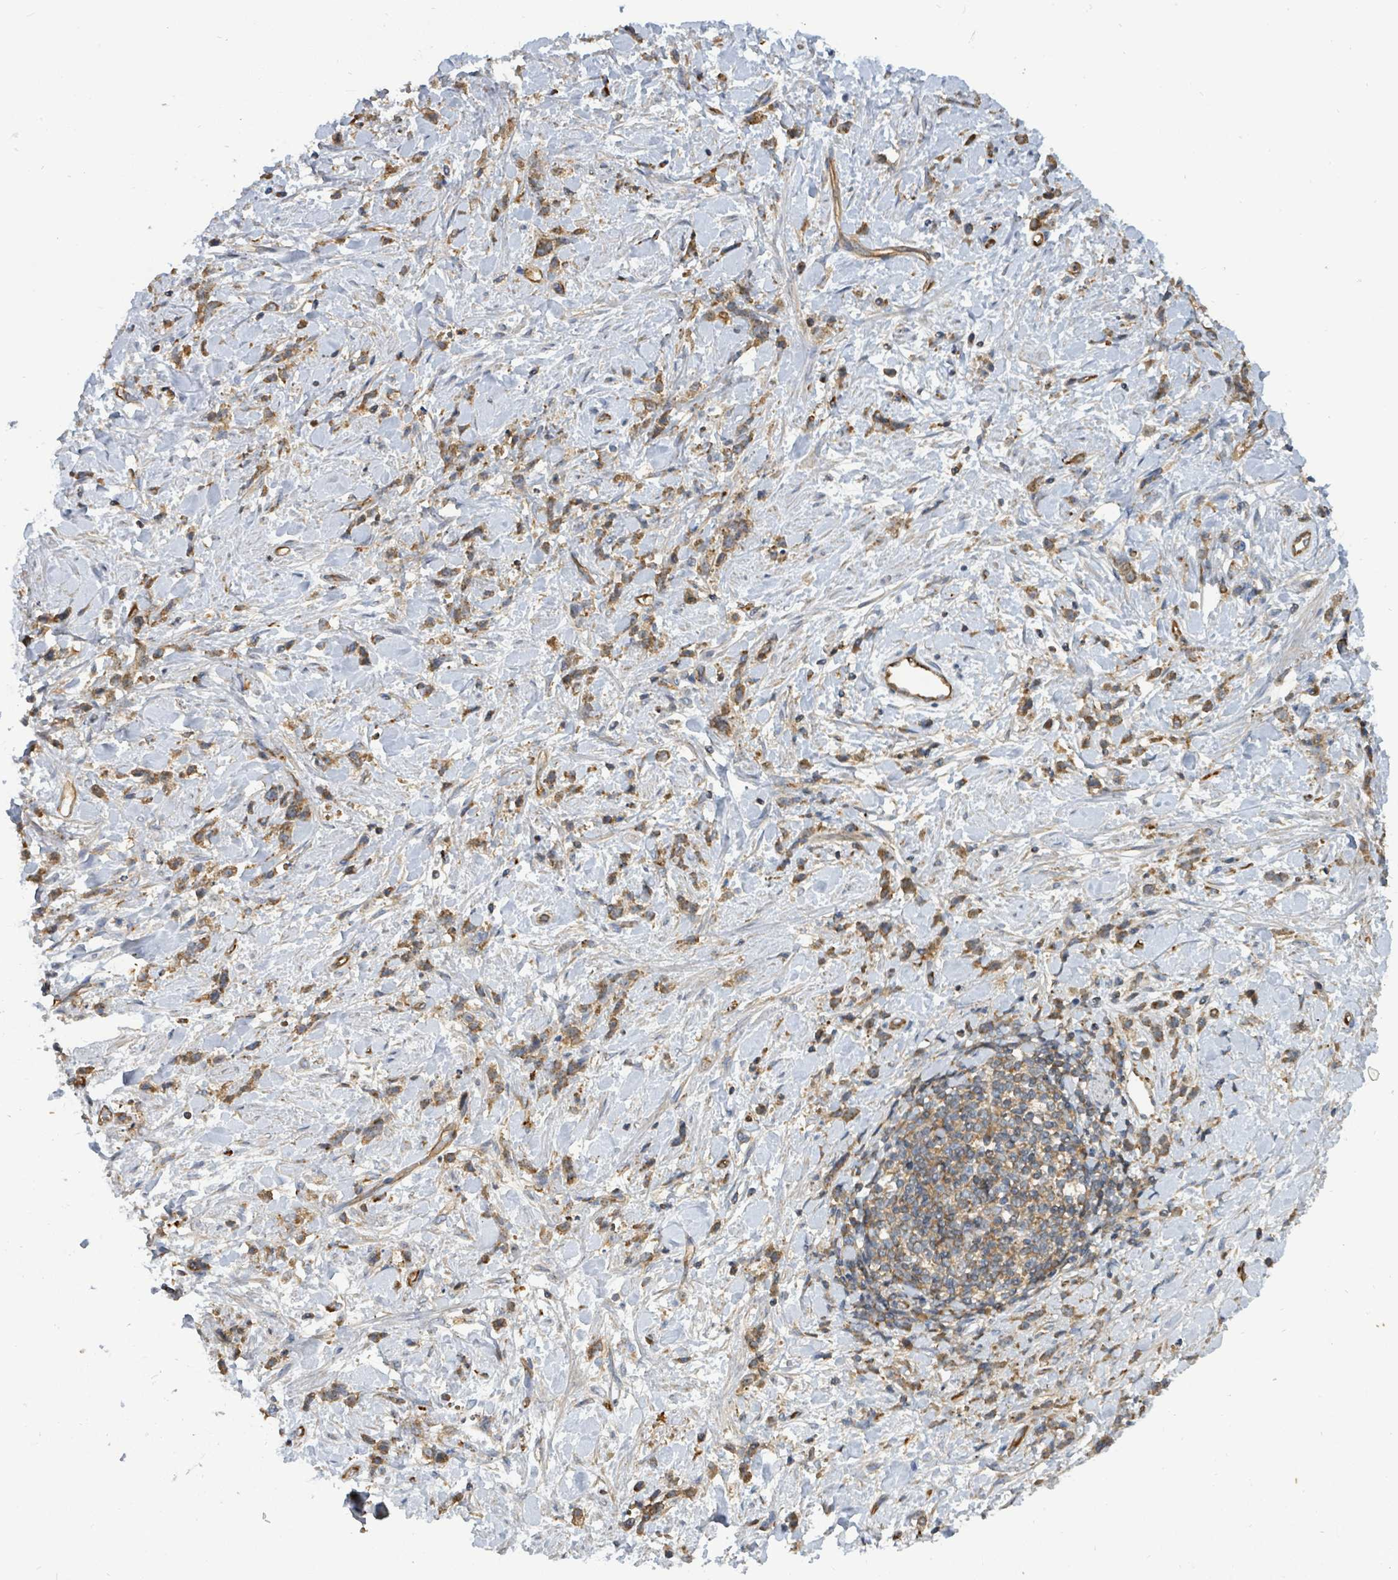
{"staining": {"intensity": "moderate", "quantity": ">75%", "location": "cytoplasmic/membranous"}, "tissue": "stomach cancer", "cell_type": "Tumor cells", "image_type": "cancer", "snomed": [{"axis": "morphology", "description": "Adenocarcinoma, NOS"}, {"axis": "topography", "description": "Stomach"}], "caption": "Protein staining shows moderate cytoplasmic/membranous positivity in approximately >75% of tumor cells in adenocarcinoma (stomach).", "gene": "BOLA2B", "patient": {"sex": "female", "age": 60}}